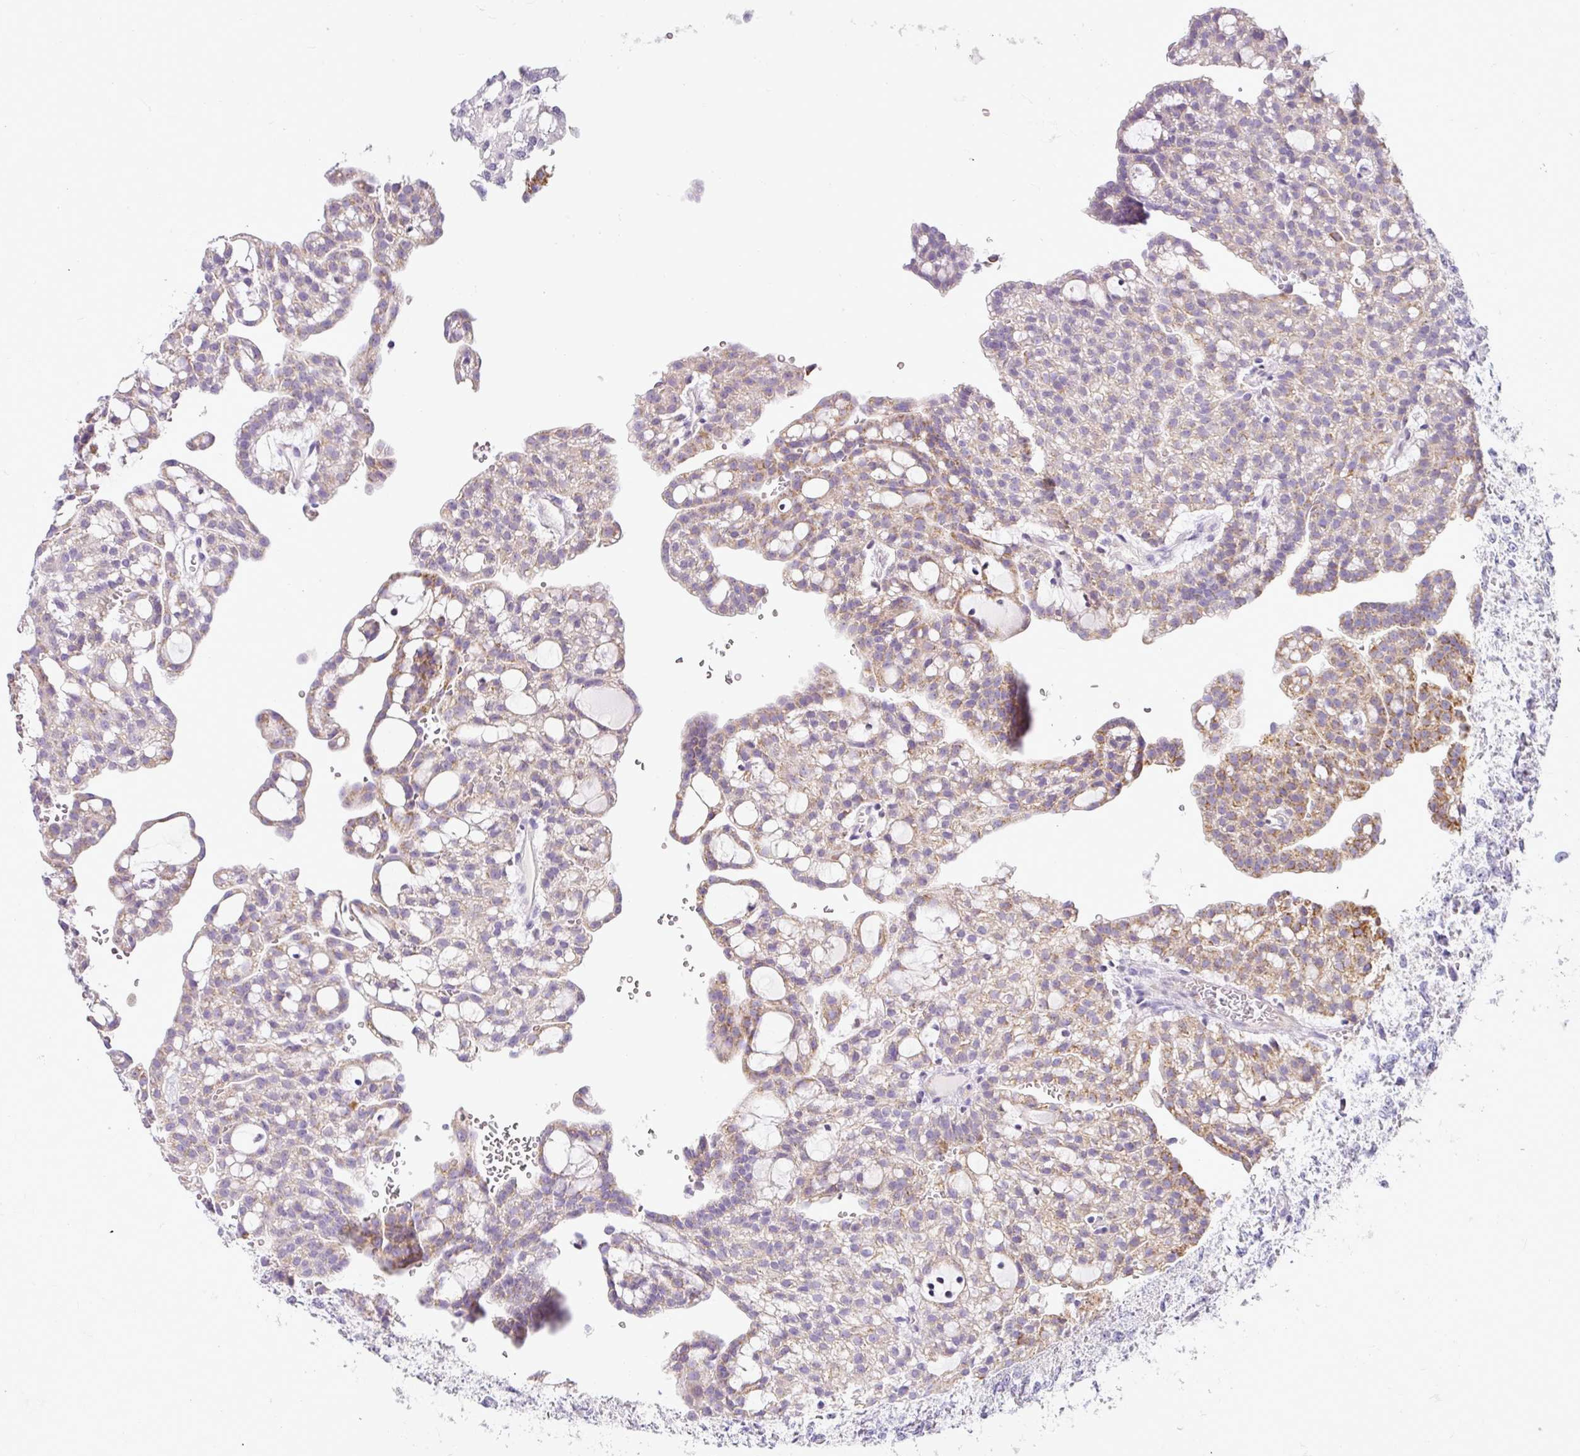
{"staining": {"intensity": "moderate", "quantity": "25%-75%", "location": "cytoplasmic/membranous"}, "tissue": "renal cancer", "cell_type": "Tumor cells", "image_type": "cancer", "snomed": [{"axis": "morphology", "description": "Adenocarcinoma, NOS"}, {"axis": "topography", "description": "Kidney"}], "caption": "Protein expression by immunohistochemistry (IHC) demonstrates moderate cytoplasmic/membranous expression in about 25%-75% of tumor cells in renal cancer.", "gene": "HMCN2", "patient": {"sex": "male", "age": 63}}